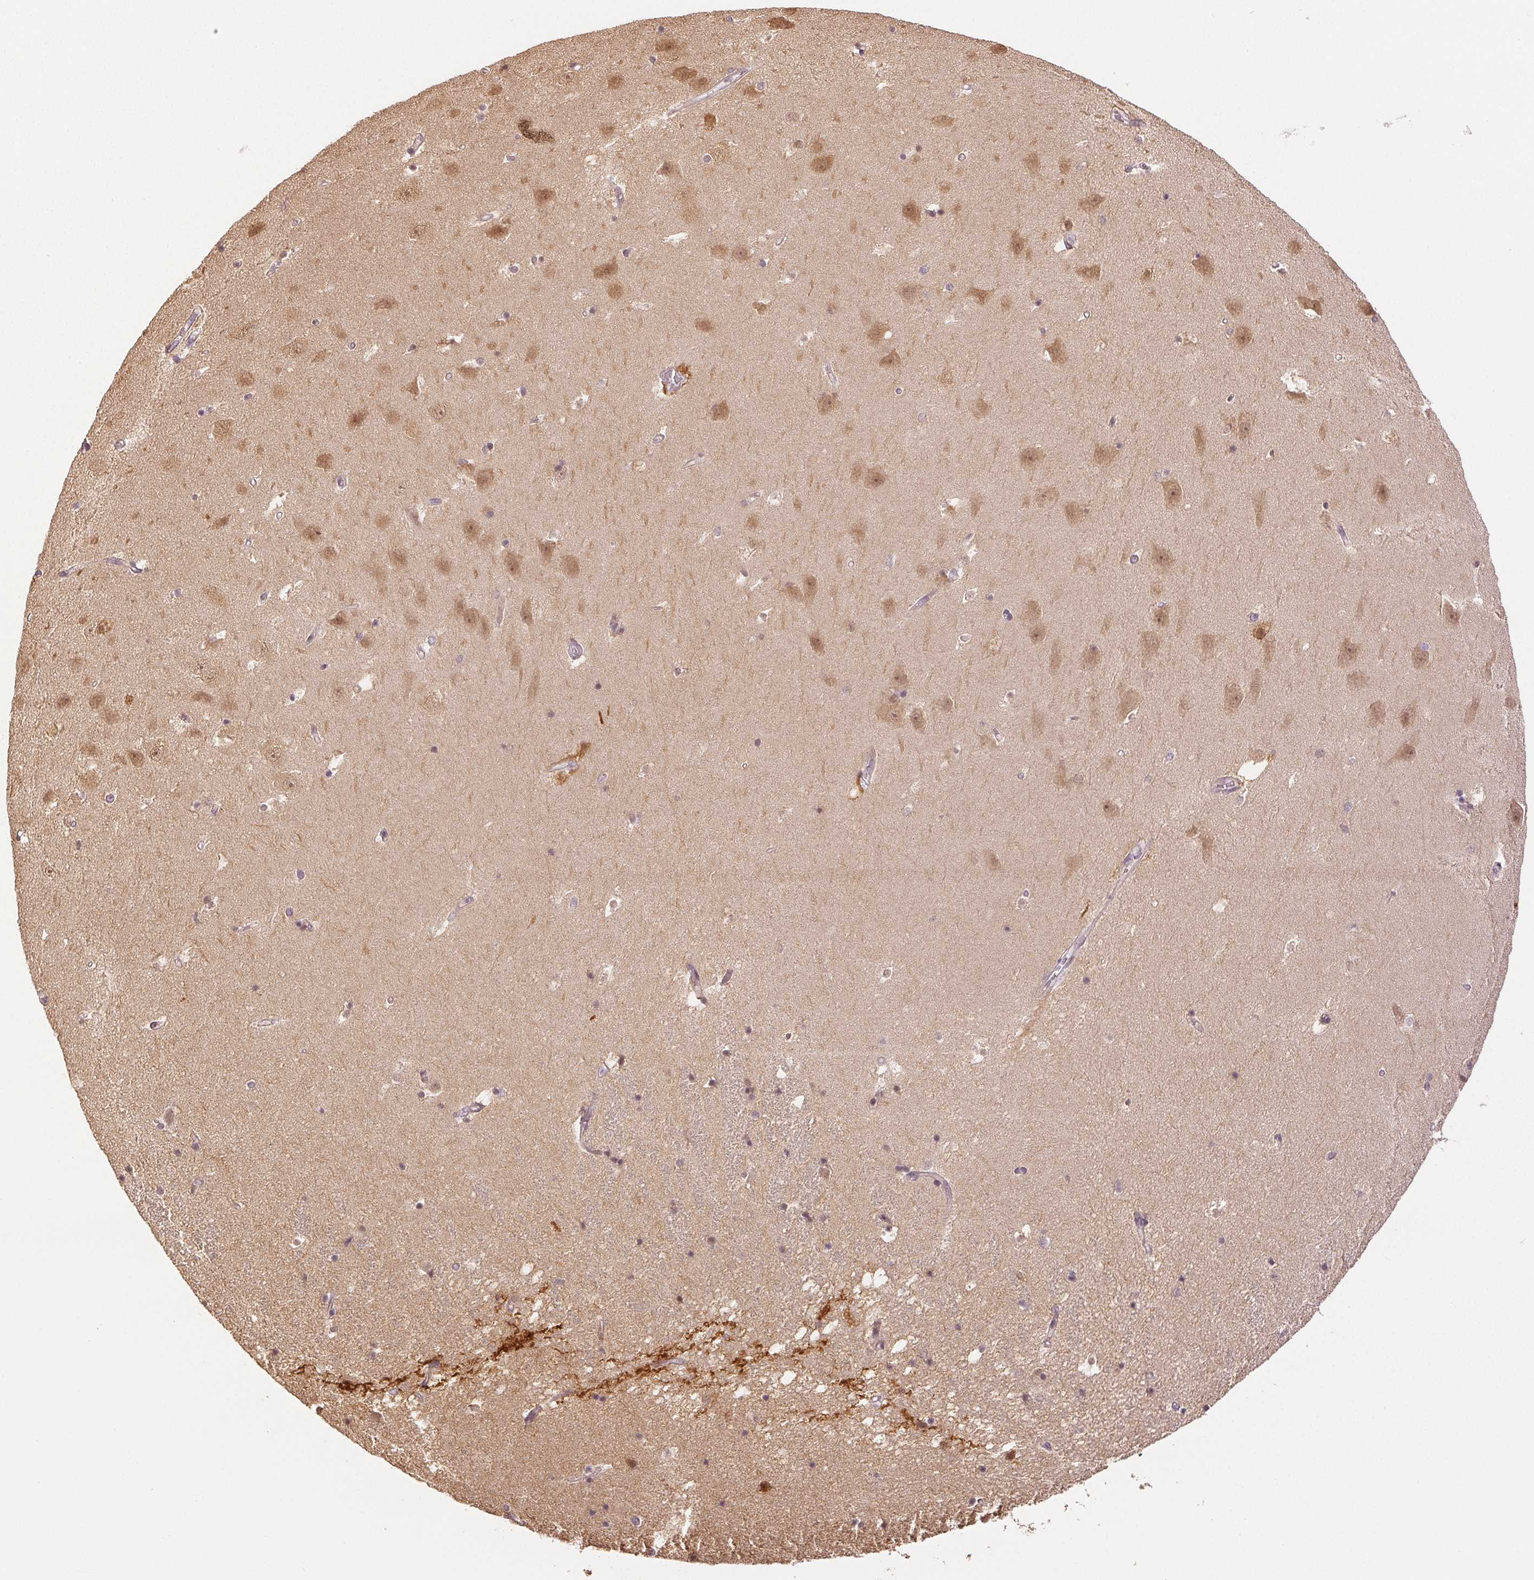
{"staining": {"intensity": "negative", "quantity": "none", "location": "none"}, "tissue": "hippocampus", "cell_type": "Glial cells", "image_type": "normal", "snomed": [{"axis": "morphology", "description": "Normal tissue, NOS"}, {"axis": "topography", "description": "Hippocampus"}], "caption": "A high-resolution micrograph shows immunohistochemistry (IHC) staining of normal hippocampus, which shows no significant staining in glial cells.", "gene": "PLCB1", "patient": {"sex": "male", "age": 58}}